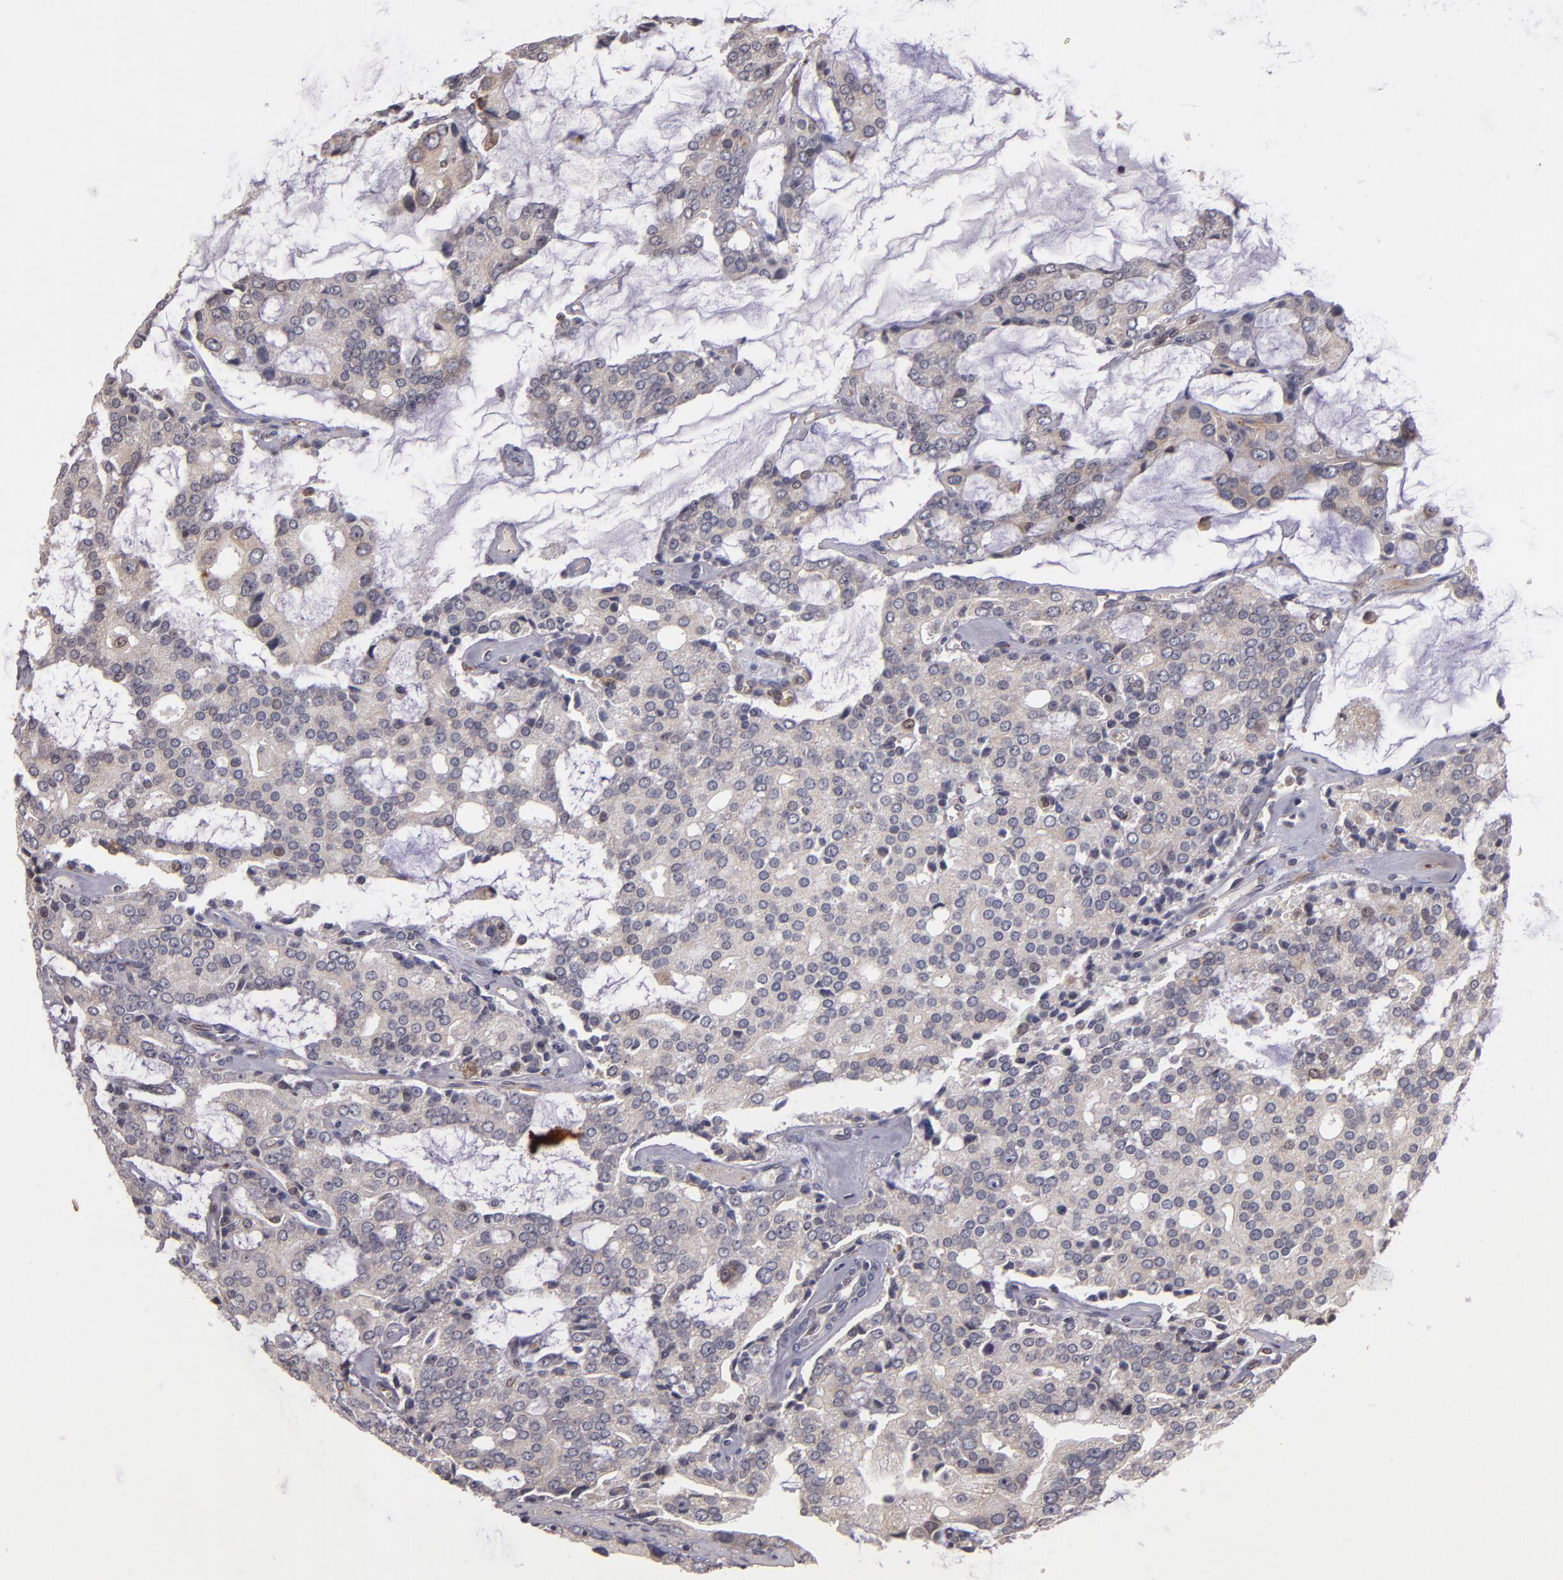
{"staining": {"intensity": "weak", "quantity": ">75%", "location": "cytoplasmic/membranous"}, "tissue": "prostate cancer", "cell_type": "Tumor cells", "image_type": "cancer", "snomed": [{"axis": "morphology", "description": "Adenocarcinoma, High grade"}, {"axis": "topography", "description": "Prostate"}], "caption": "This image displays immunohistochemistry (IHC) staining of adenocarcinoma (high-grade) (prostate), with low weak cytoplasmic/membranous positivity in about >75% of tumor cells.", "gene": "CASP1", "patient": {"sex": "male", "age": 67}}